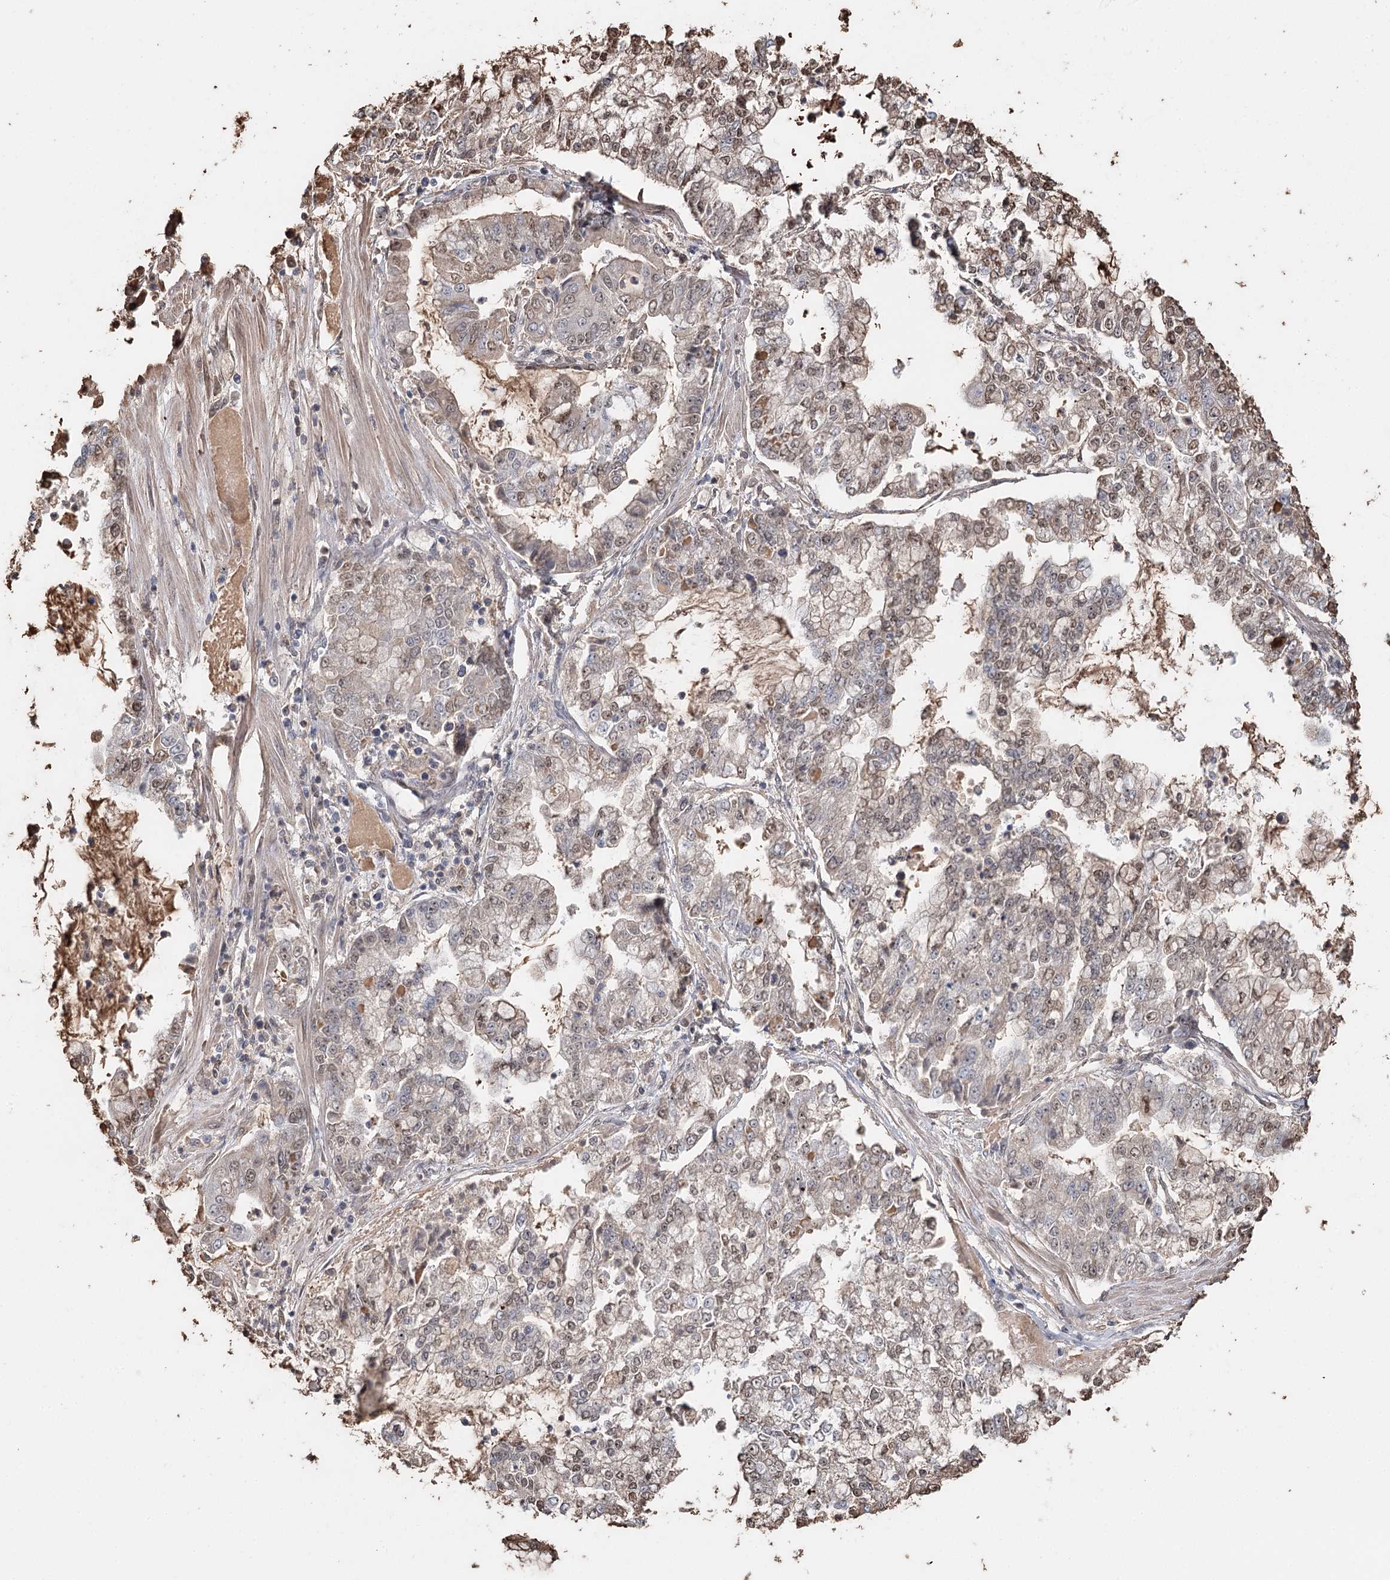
{"staining": {"intensity": "weak", "quantity": "<25%", "location": "cytoplasmic/membranous,nuclear"}, "tissue": "stomach cancer", "cell_type": "Tumor cells", "image_type": "cancer", "snomed": [{"axis": "morphology", "description": "Adenocarcinoma, NOS"}, {"axis": "topography", "description": "Stomach"}], "caption": "Immunohistochemical staining of human stomach cancer exhibits no significant expression in tumor cells. (Brightfield microscopy of DAB (3,3'-diaminobenzidine) immunohistochemistry at high magnification).", "gene": "SYVN1", "patient": {"sex": "male", "age": 76}}